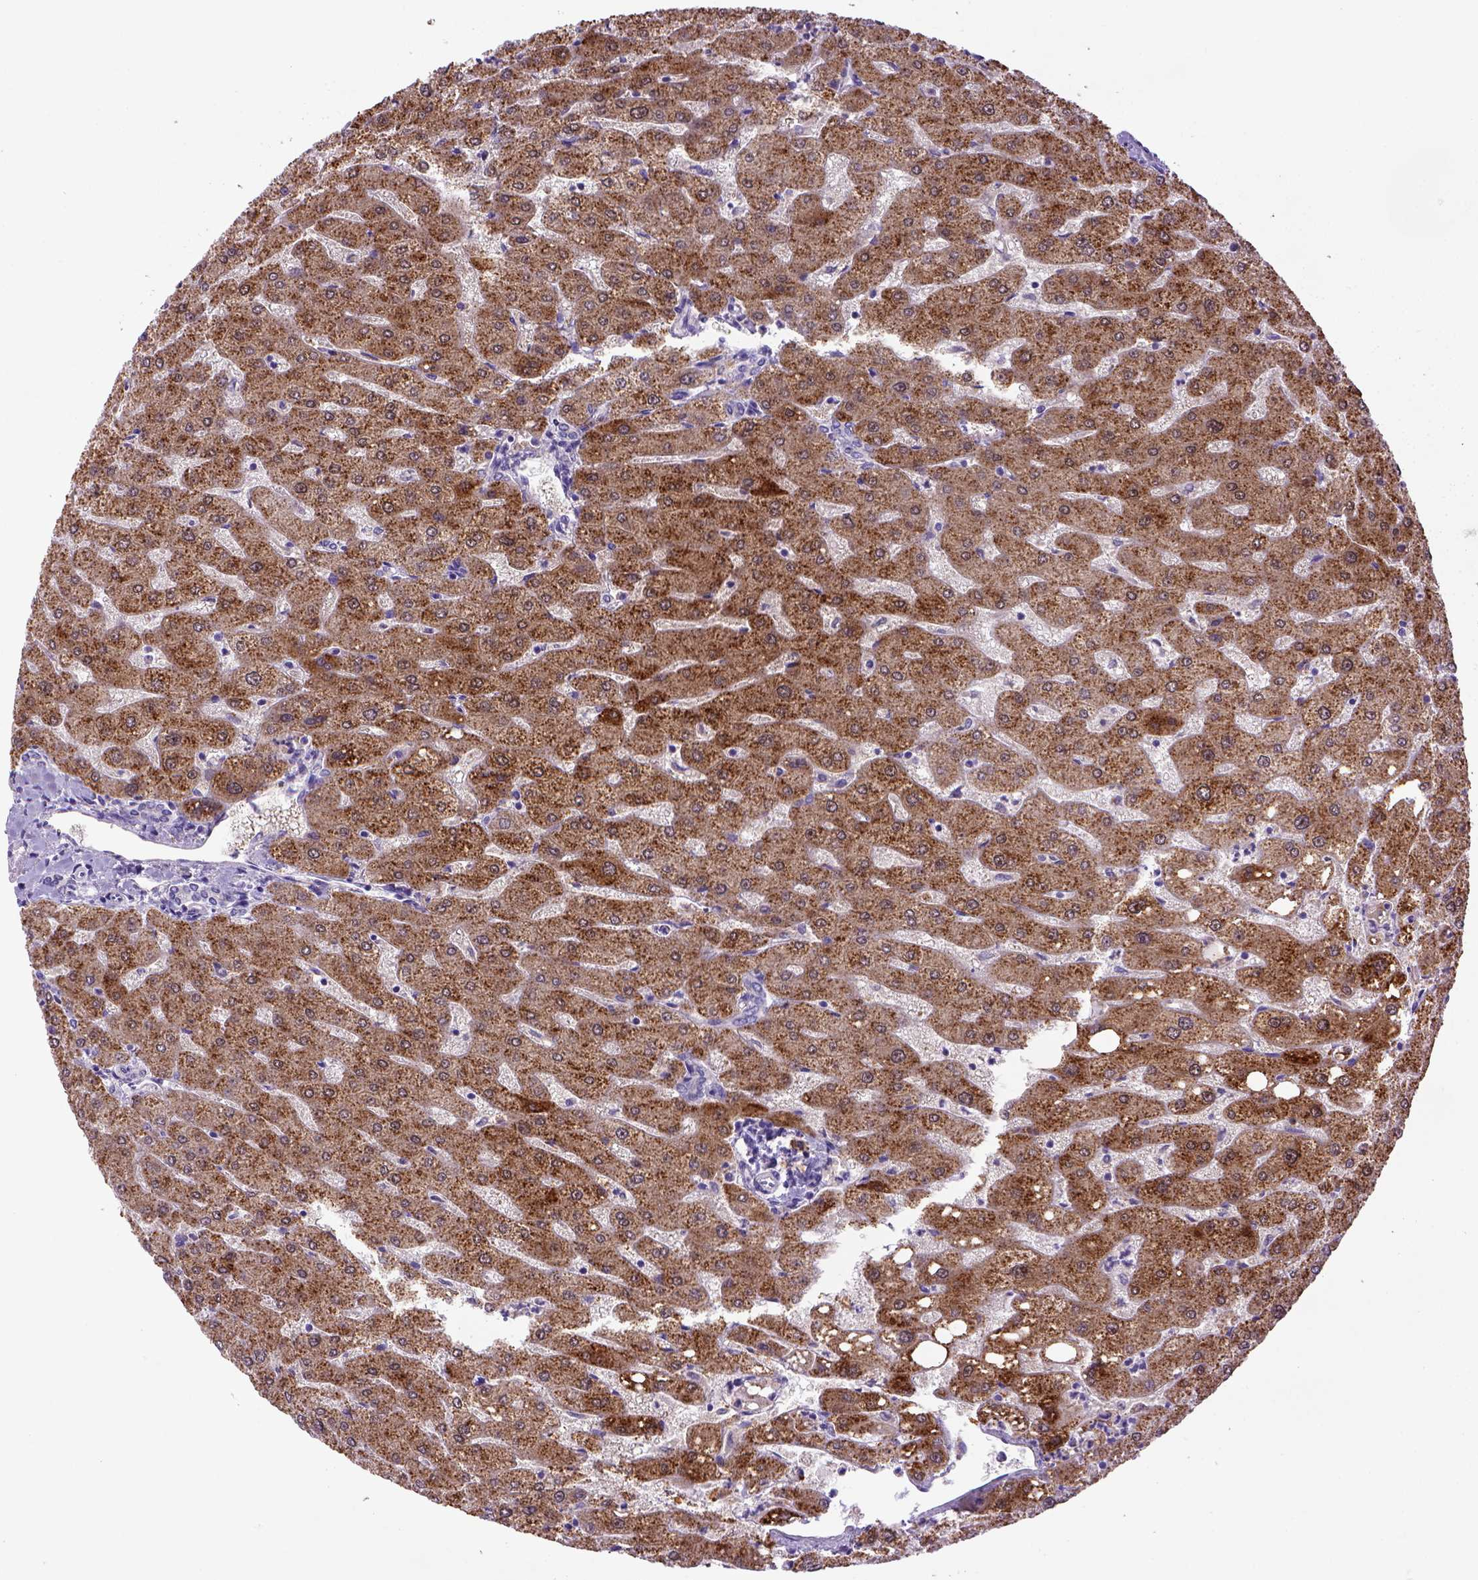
{"staining": {"intensity": "negative", "quantity": "none", "location": "none"}, "tissue": "liver", "cell_type": "Cholangiocytes", "image_type": "normal", "snomed": [{"axis": "morphology", "description": "Normal tissue, NOS"}, {"axis": "topography", "description": "Liver"}], "caption": "Immunohistochemical staining of benign human liver exhibits no significant expression in cholangiocytes.", "gene": "BAAT", "patient": {"sex": "male", "age": 67}}